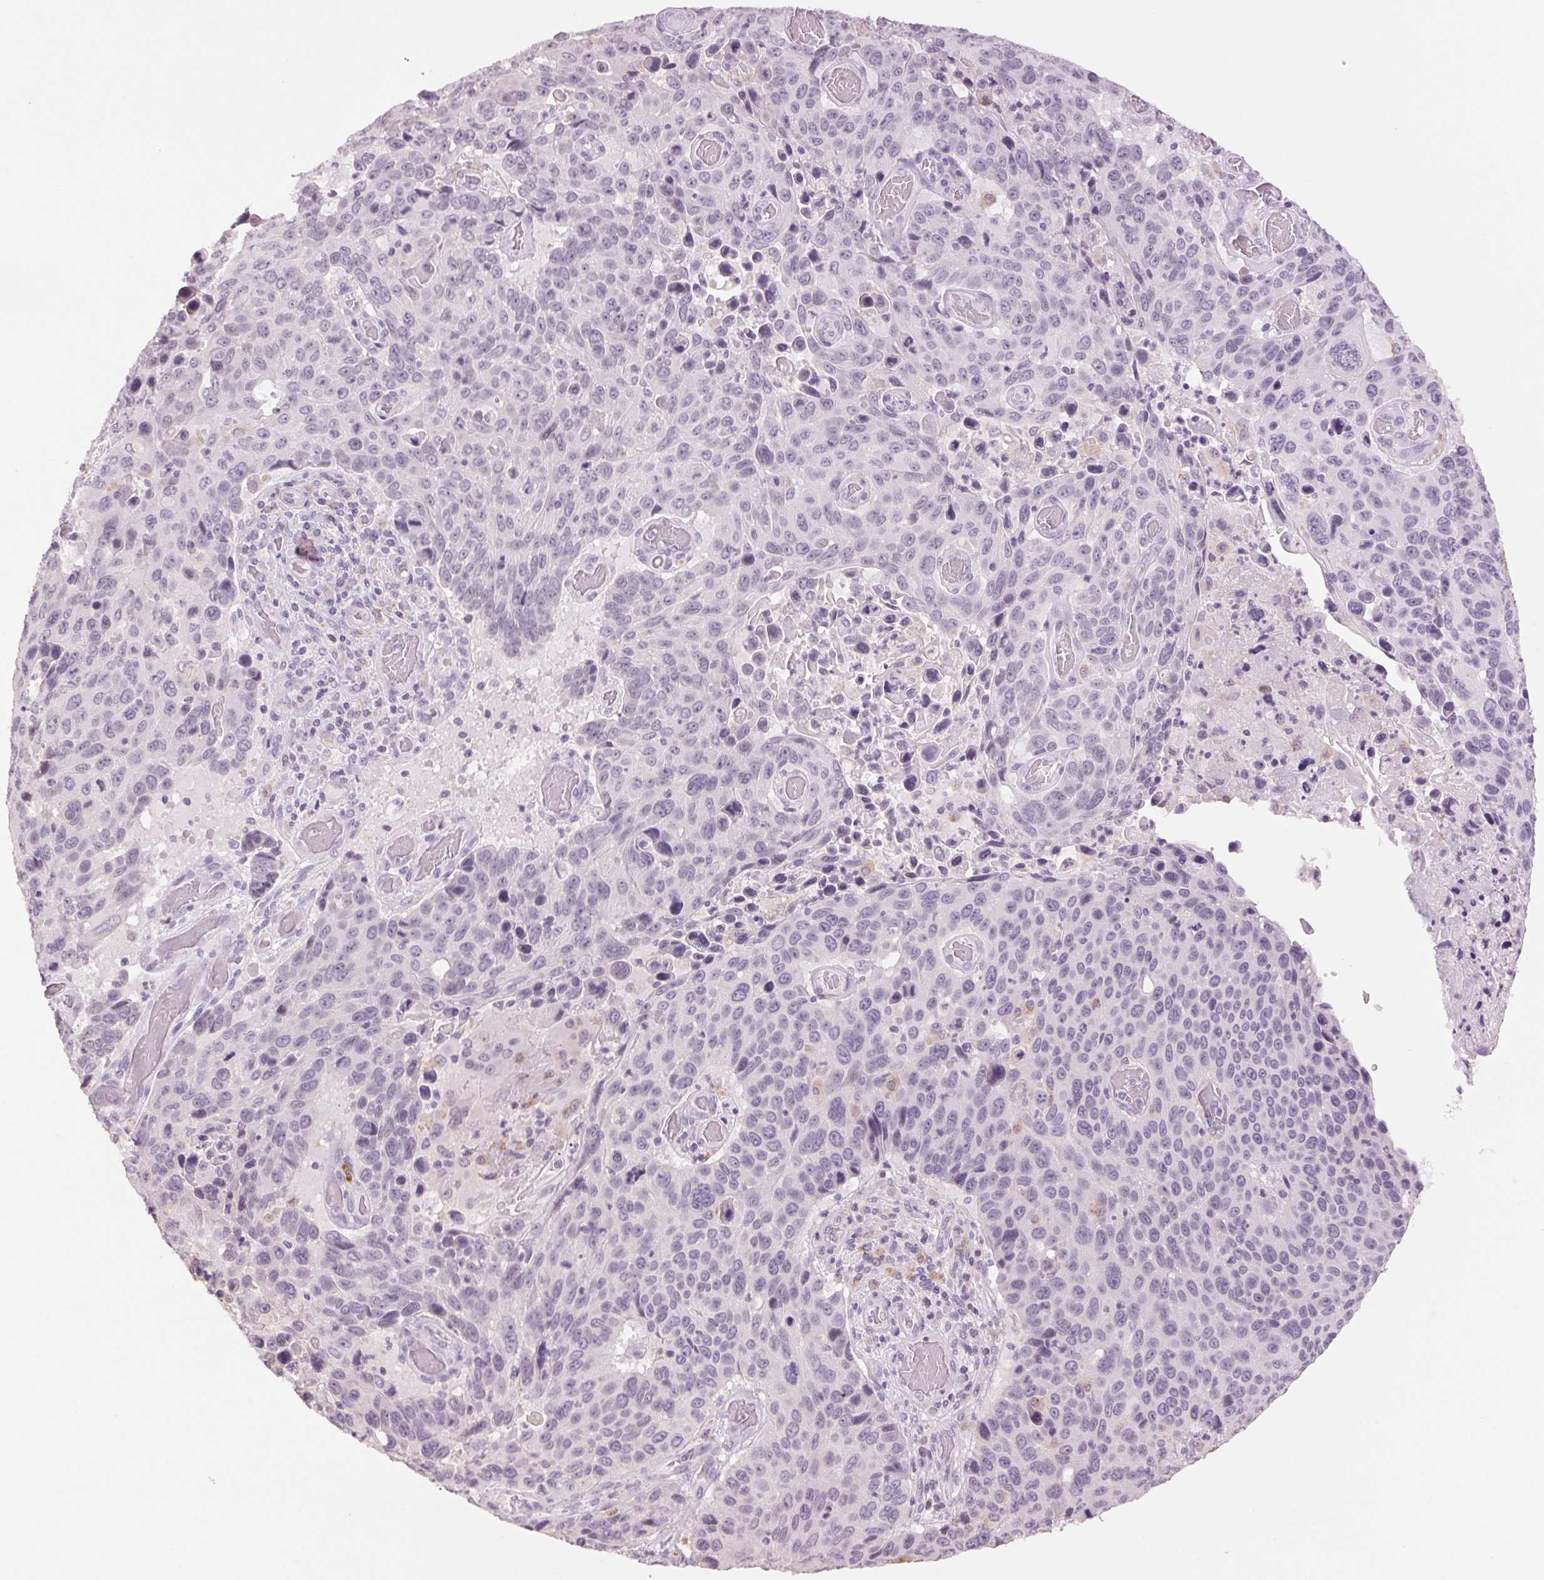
{"staining": {"intensity": "negative", "quantity": "none", "location": "none"}, "tissue": "lung cancer", "cell_type": "Tumor cells", "image_type": "cancer", "snomed": [{"axis": "morphology", "description": "Squamous cell carcinoma, NOS"}, {"axis": "topography", "description": "Lung"}], "caption": "IHC photomicrograph of neoplastic tissue: human lung squamous cell carcinoma stained with DAB exhibits no significant protein staining in tumor cells. (DAB immunohistochemistry with hematoxylin counter stain).", "gene": "MPO", "patient": {"sex": "male", "age": 68}}